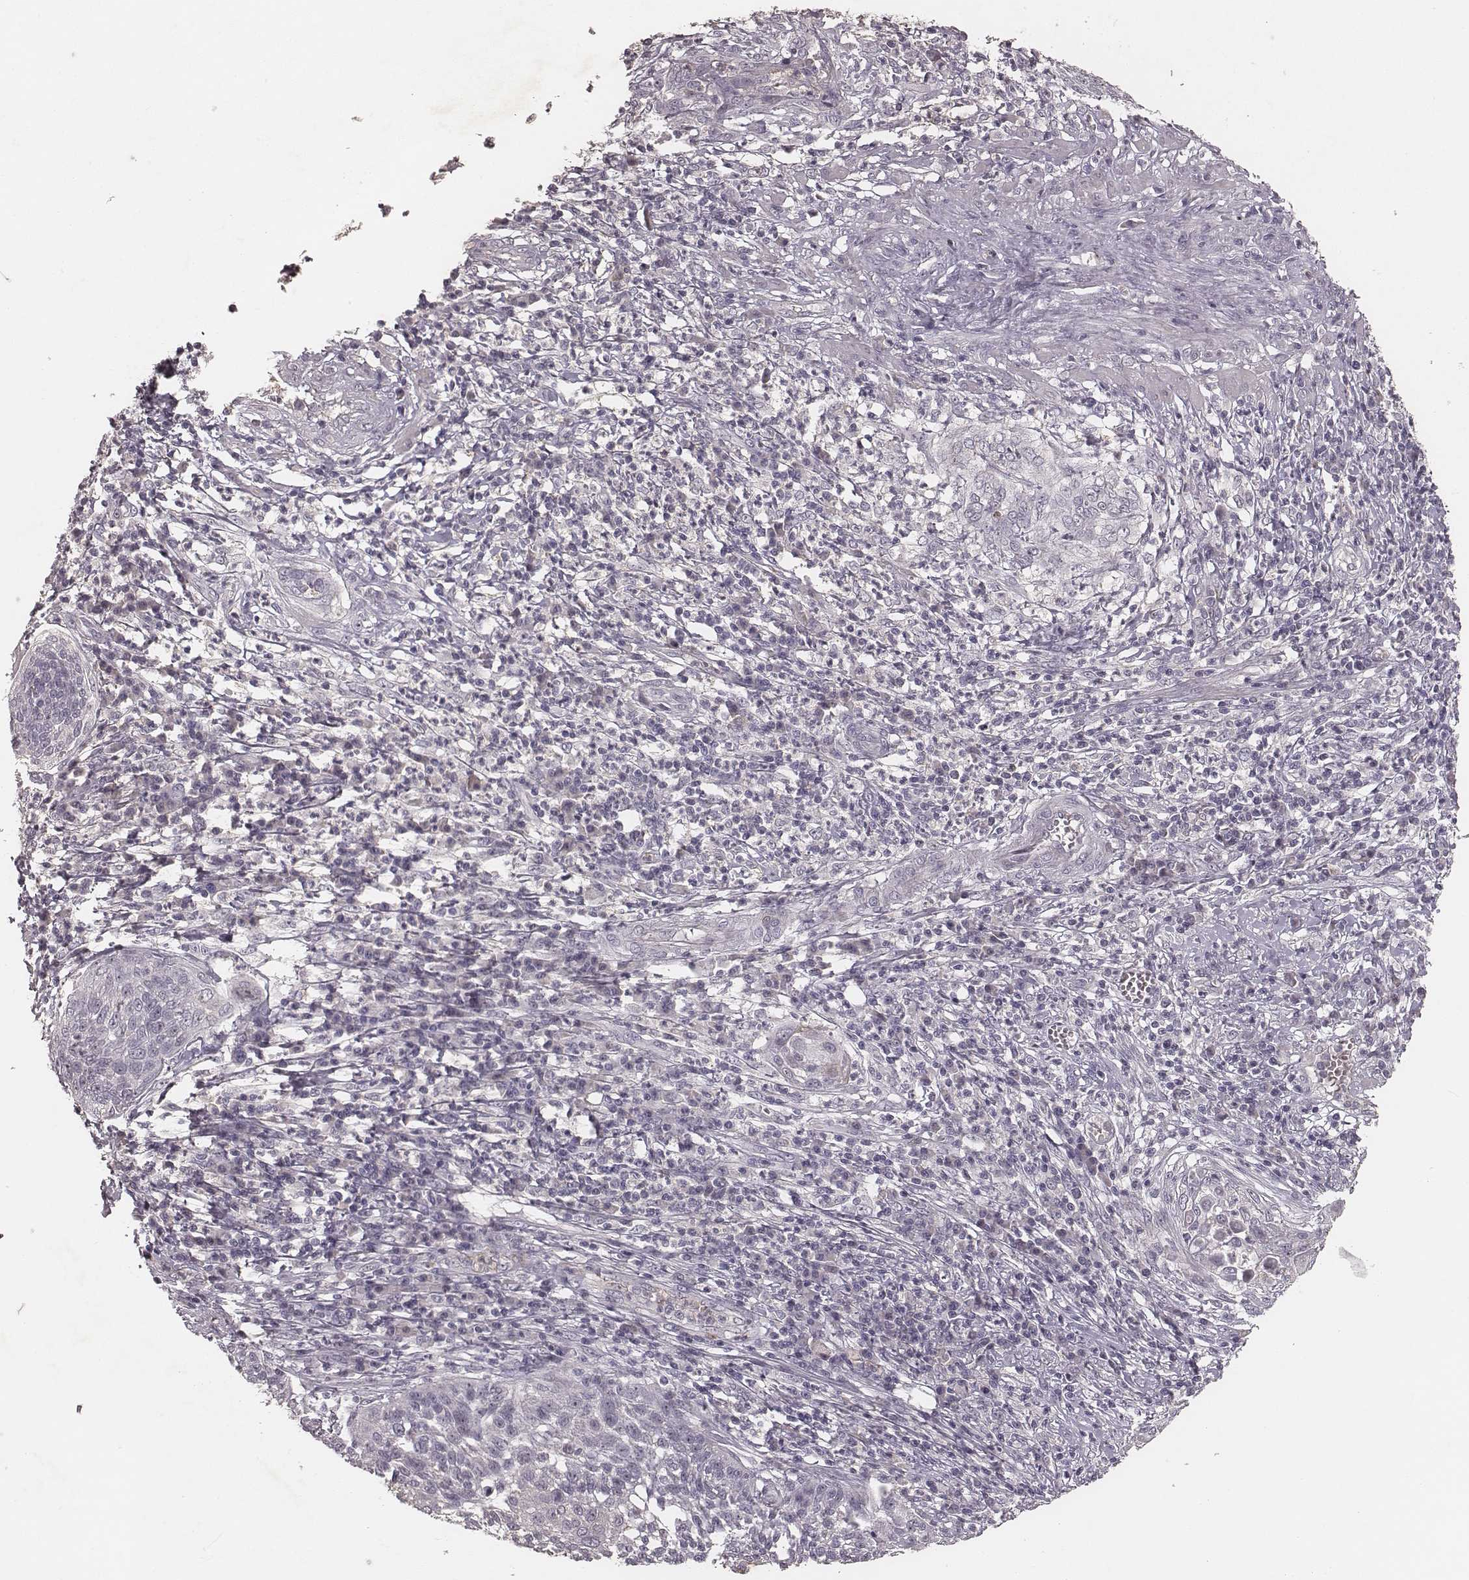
{"staining": {"intensity": "negative", "quantity": "none", "location": "none"}, "tissue": "cervical cancer", "cell_type": "Tumor cells", "image_type": "cancer", "snomed": [{"axis": "morphology", "description": "Squamous cell carcinoma, NOS"}, {"axis": "topography", "description": "Cervix"}], "caption": "Cervical squamous cell carcinoma stained for a protein using immunohistochemistry (IHC) demonstrates no positivity tumor cells.", "gene": "MADCAM1", "patient": {"sex": "female", "age": 34}}